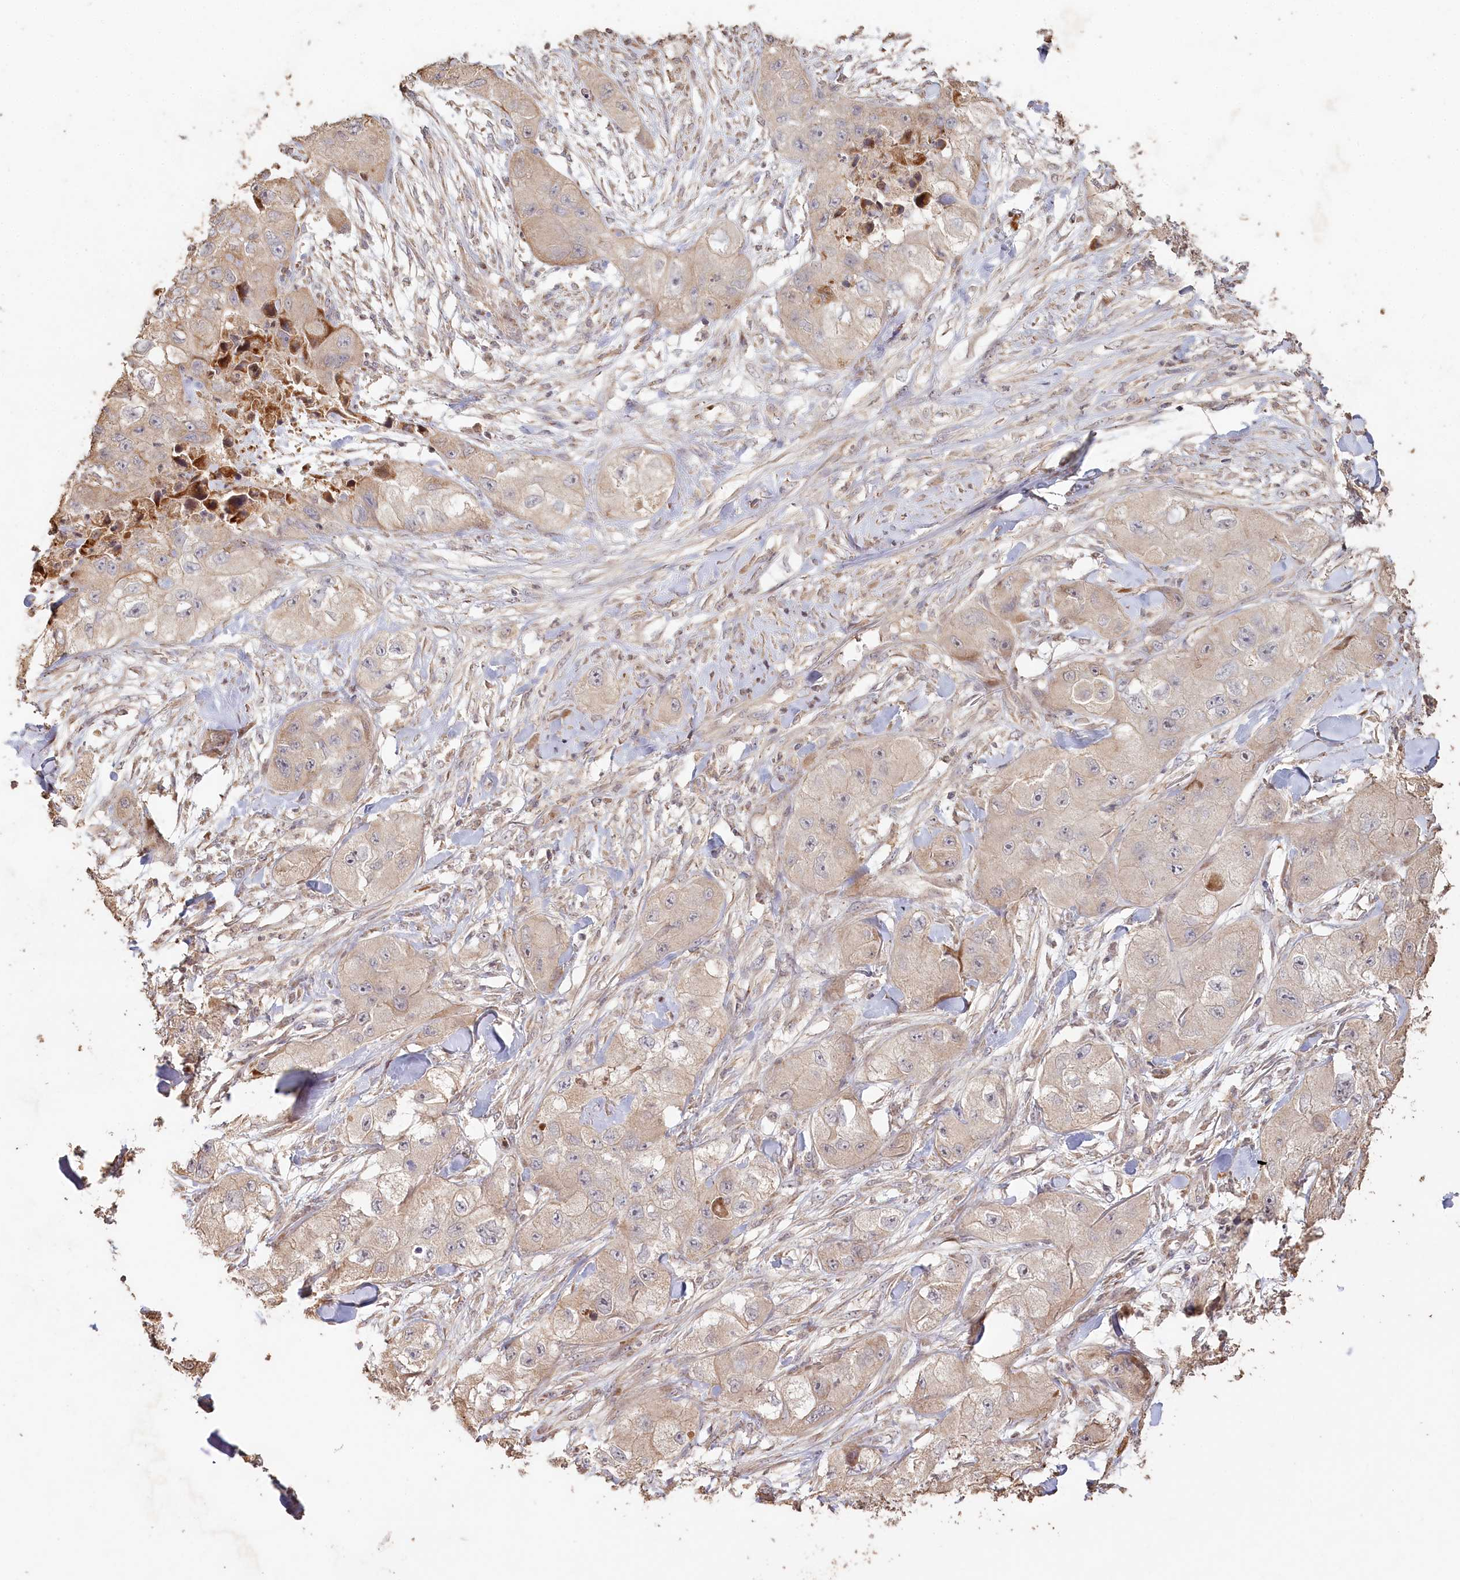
{"staining": {"intensity": "moderate", "quantity": "<25%", "location": "cytoplasmic/membranous"}, "tissue": "skin cancer", "cell_type": "Tumor cells", "image_type": "cancer", "snomed": [{"axis": "morphology", "description": "Squamous cell carcinoma, NOS"}, {"axis": "topography", "description": "Skin"}, {"axis": "topography", "description": "Subcutis"}], "caption": "Immunohistochemical staining of human skin squamous cell carcinoma shows low levels of moderate cytoplasmic/membranous protein staining in about <25% of tumor cells.", "gene": "HAL", "patient": {"sex": "male", "age": 73}}